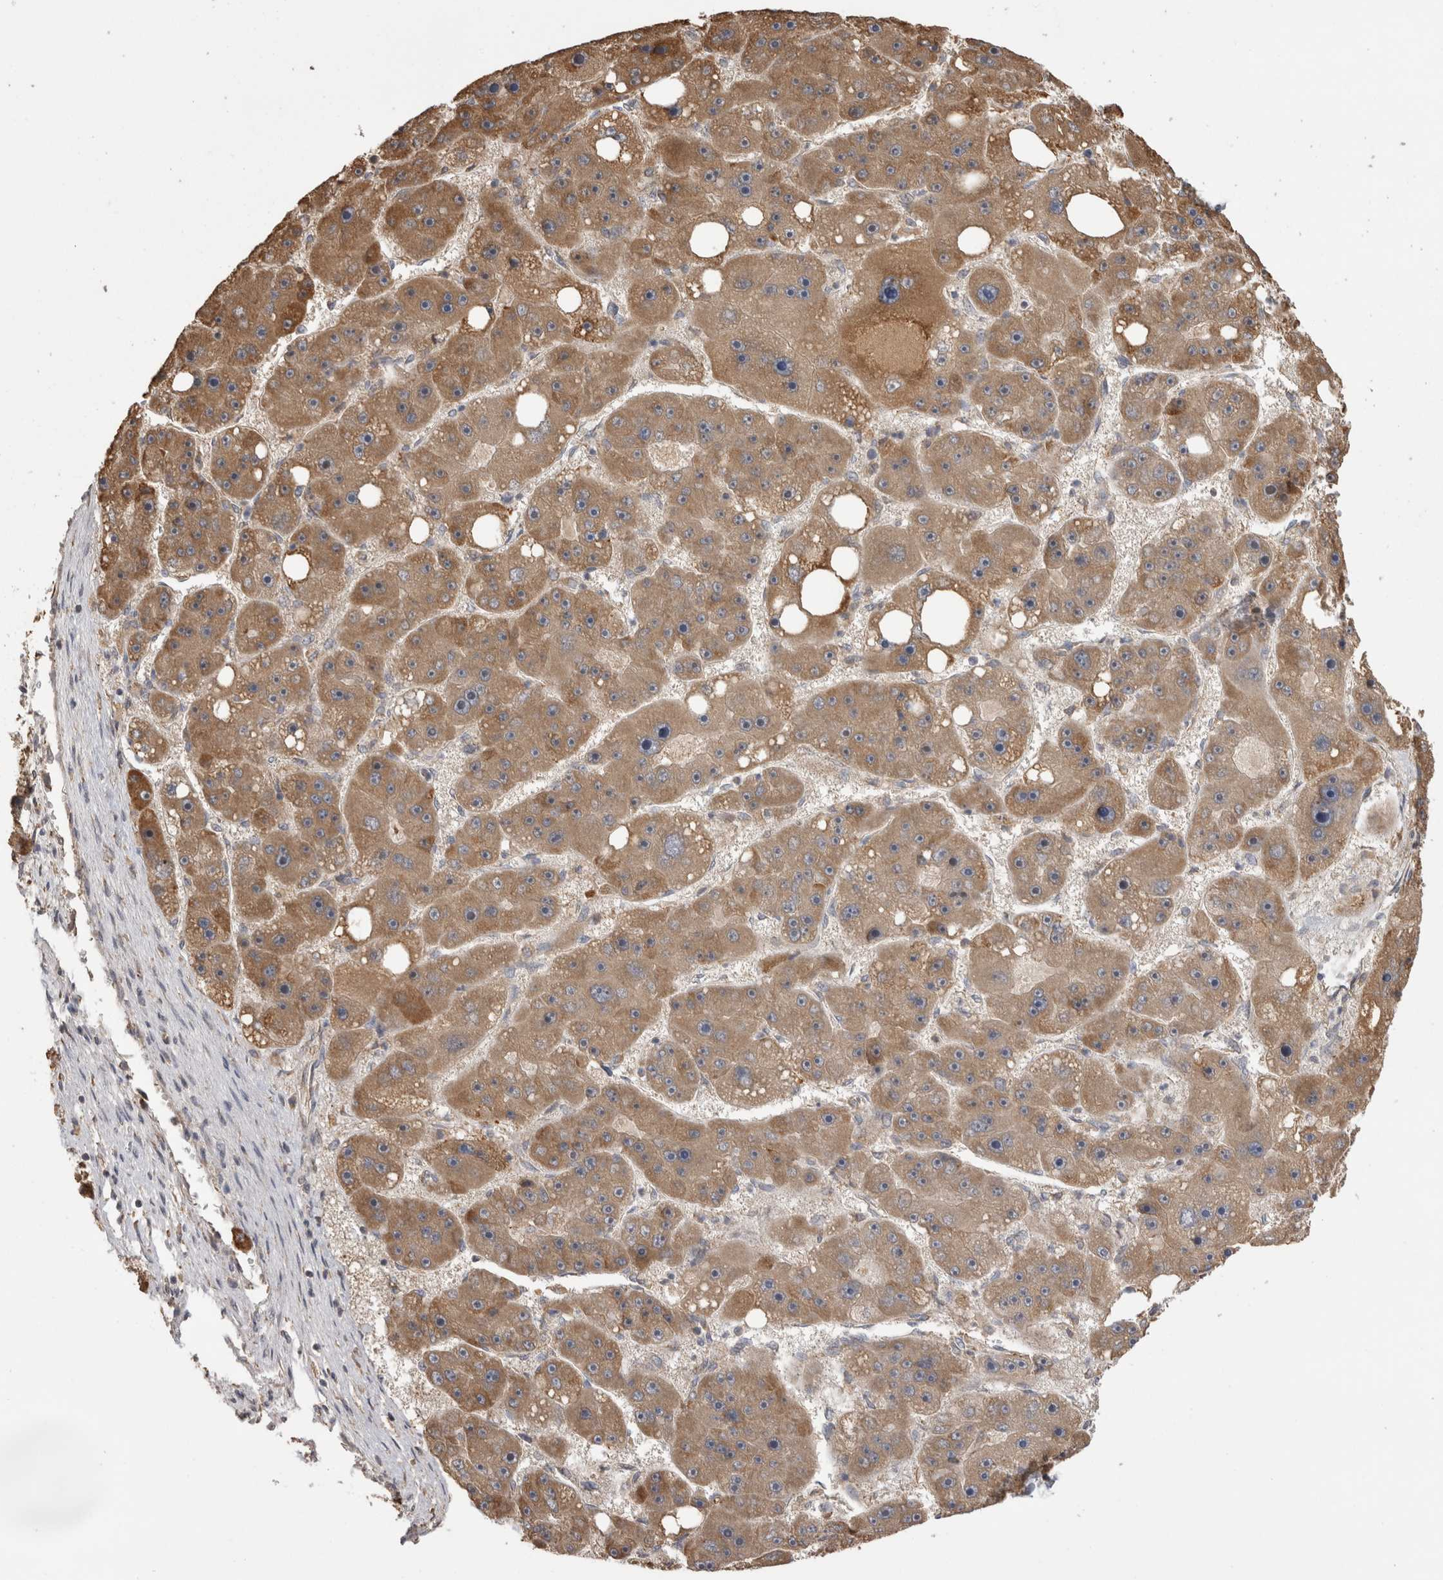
{"staining": {"intensity": "moderate", "quantity": ">75%", "location": "cytoplasmic/membranous"}, "tissue": "liver cancer", "cell_type": "Tumor cells", "image_type": "cancer", "snomed": [{"axis": "morphology", "description": "Carcinoma, Hepatocellular, NOS"}, {"axis": "topography", "description": "Liver"}], "caption": "Moderate cytoplasmic/membranous expression is present in about >75% of tumor cells in hepatocellular carcinoma (liver).", "gene": "TBCE", "patient": {"sex": "female", "age": 61}}